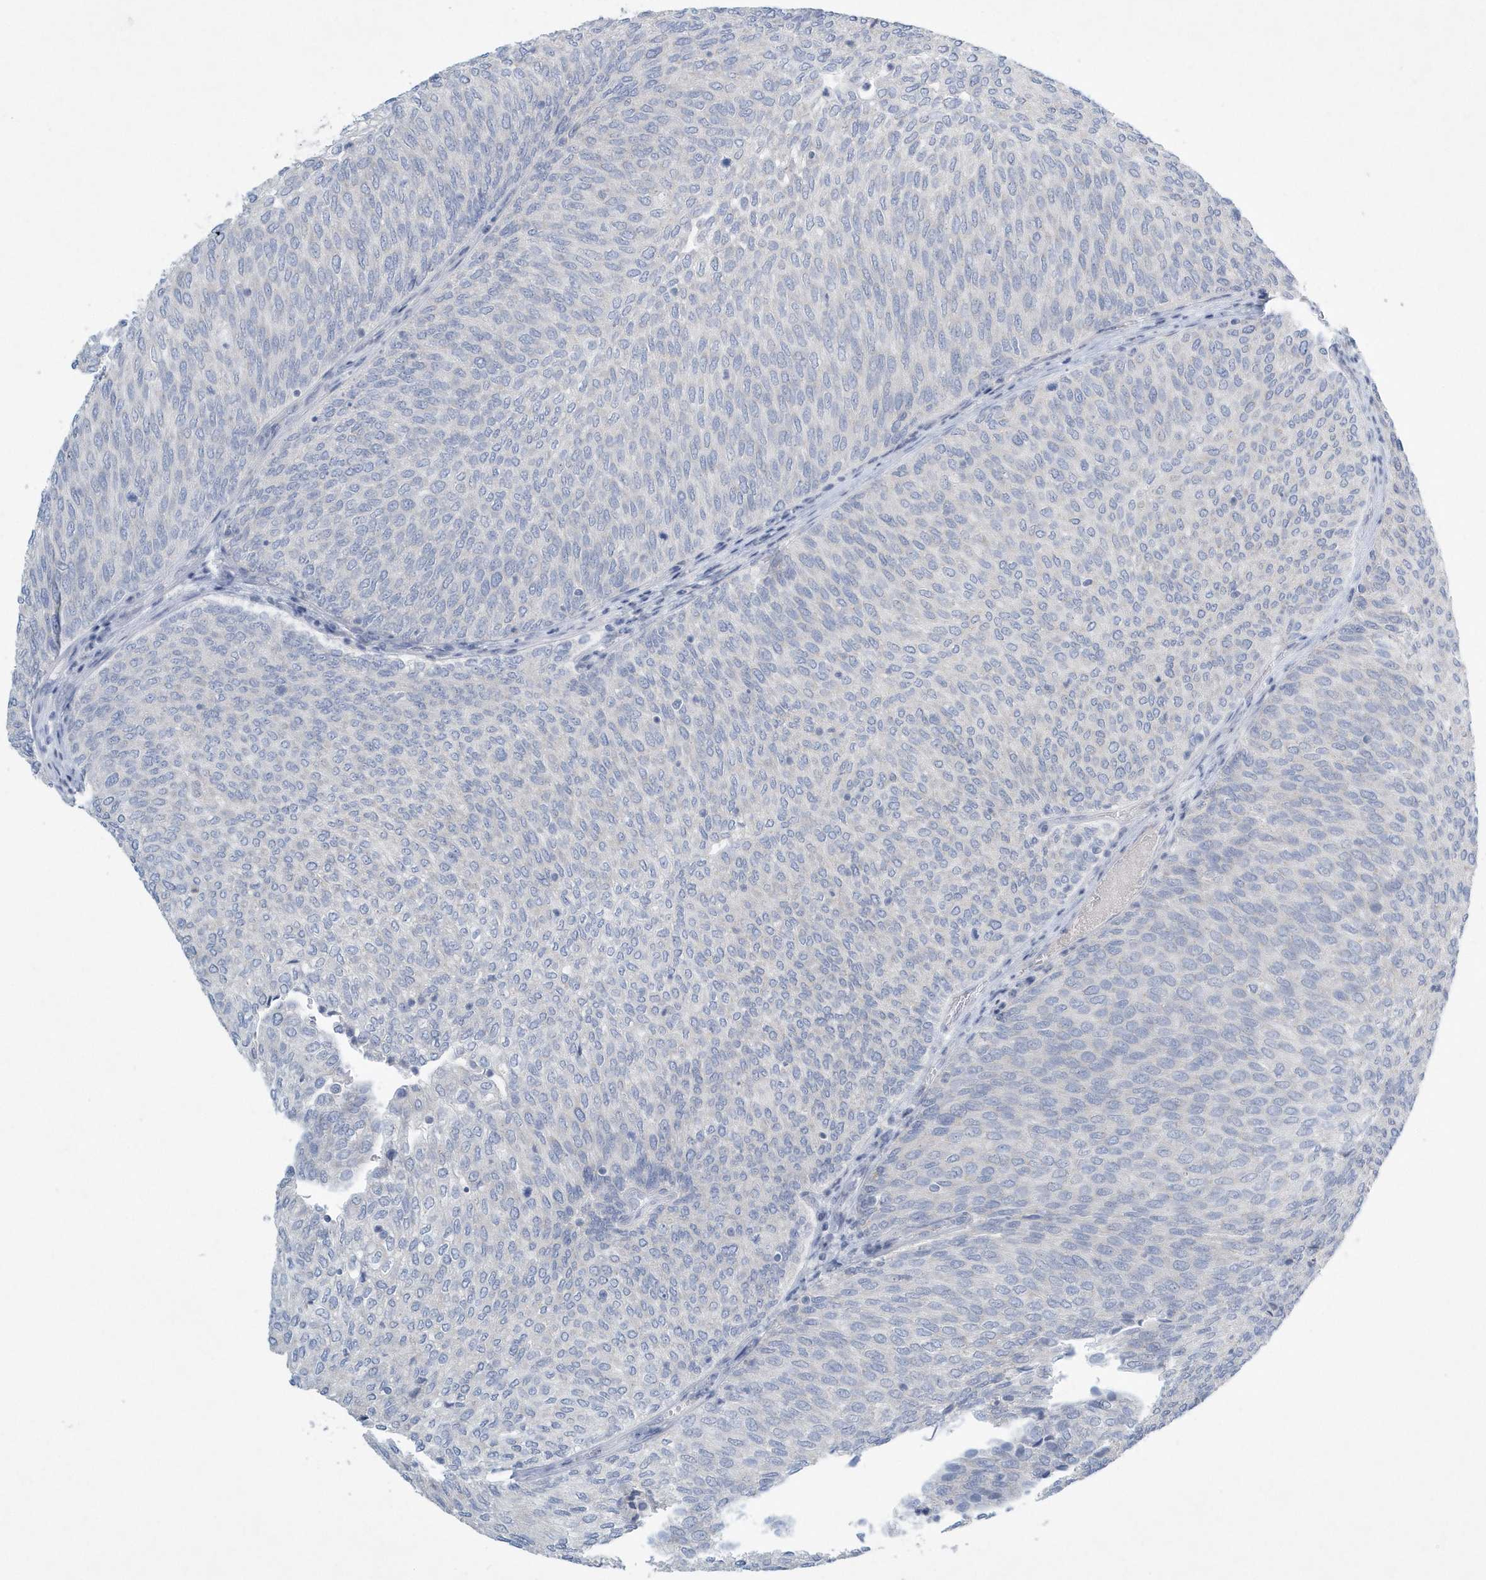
{"staining": {"intensity": "negative", "quantity": "none", "location": "none"}, "tissue": "urothelial cancer", "cell_type": "Tumor cells", "image_type": "cancer", "snomed": [{"axis": "morphology", "description": "Urothelial carcinoma, Low grade"}, {"axis": "topography", "description": "Urinary bladder"}], "caption": "The immunohistochemistry image has no significant positivity in tumor cells of urothelial cancer tissue.", "gene": "SPATA18", "patient": {"sex": "female", "age": 79}}